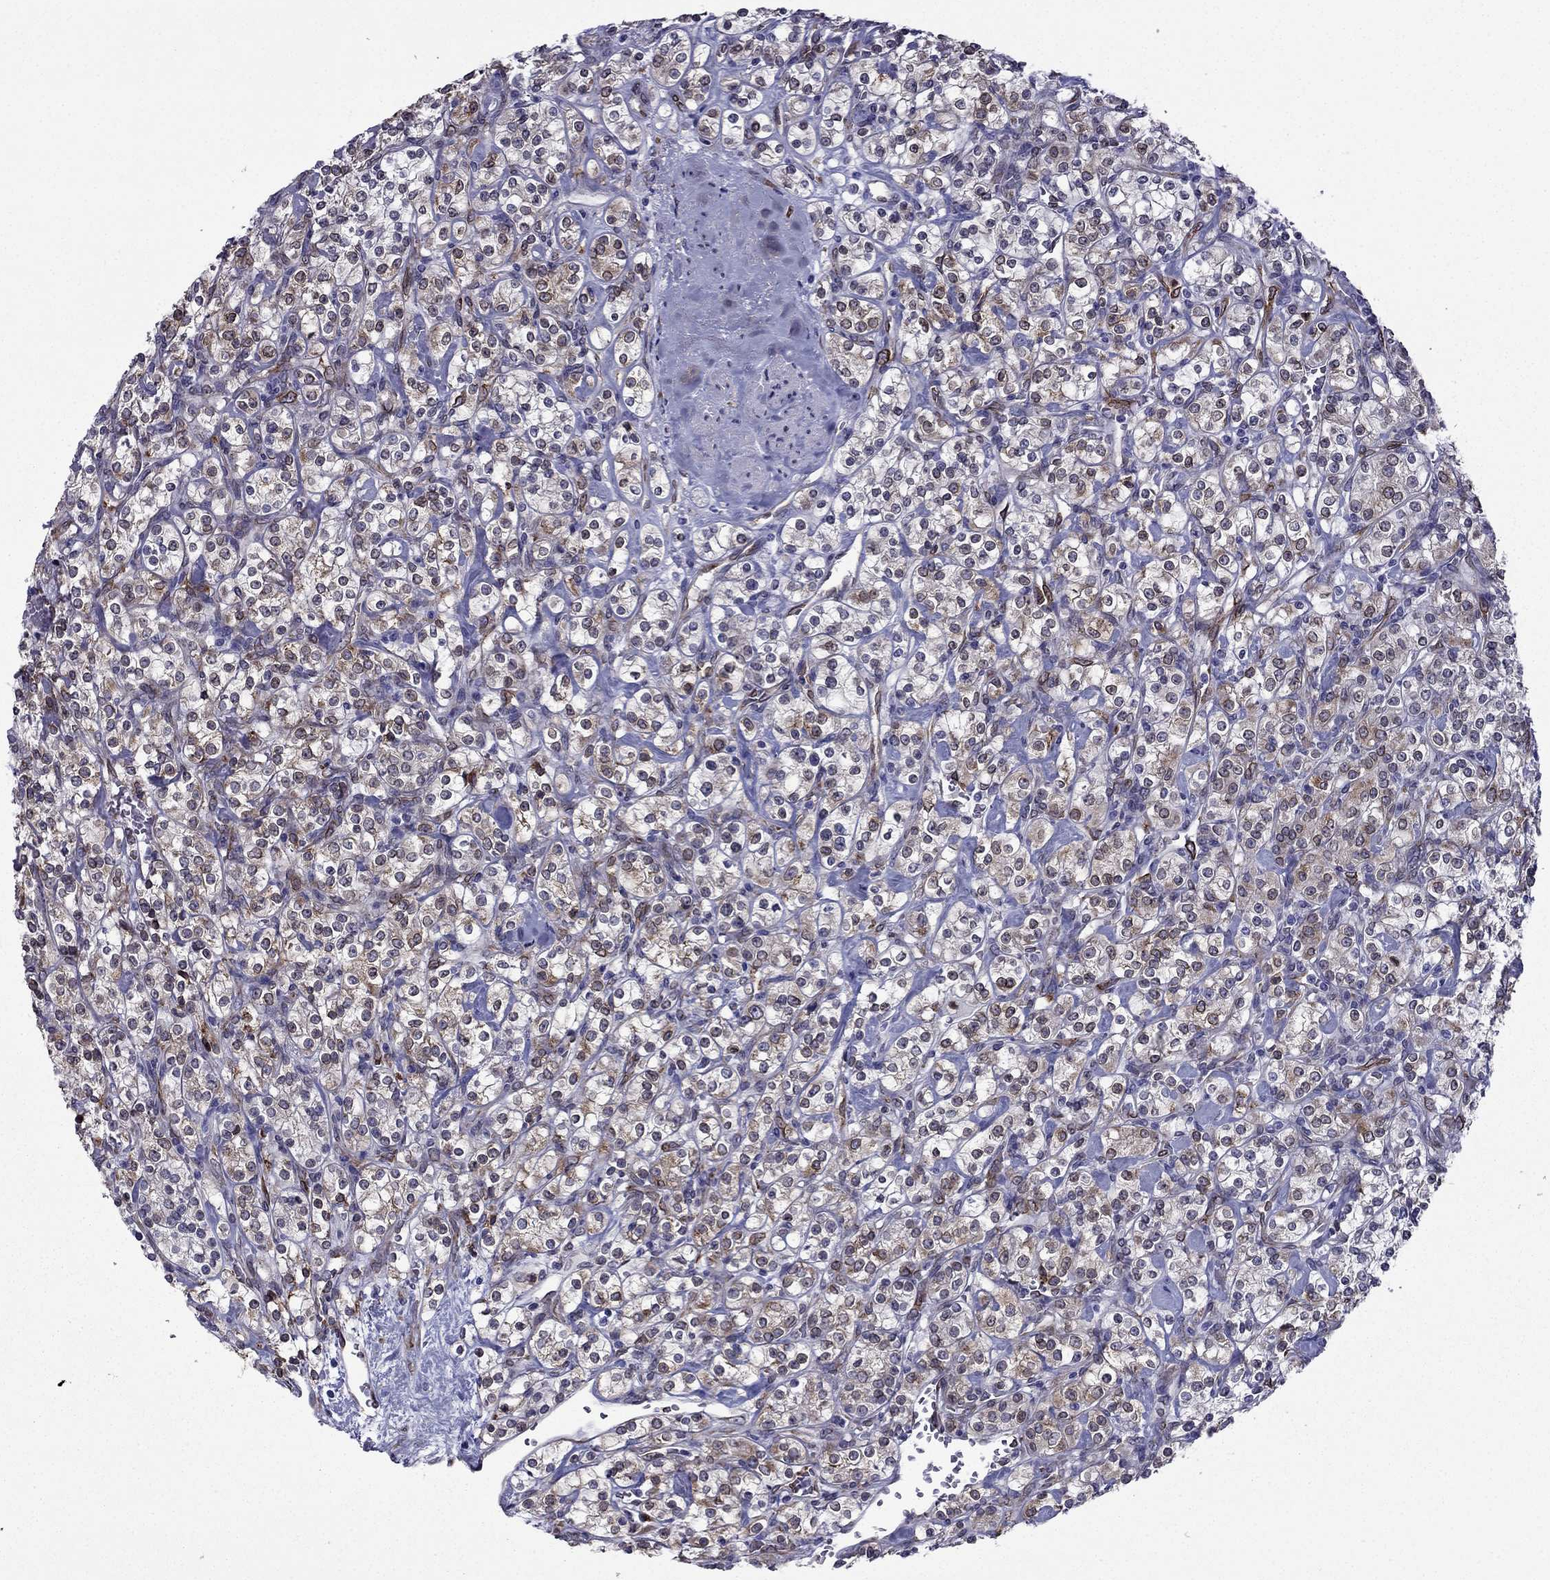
{"staining": {"intensity": "moderate", "quantity": "<25%", "location": "cytoplasmic/membranous"}, "tissue": "renal cancer", "cell_type": "Tumor cells", "image_type": "cancer", "snomed": [{"axis": "morphology", "description": "Adenocarcinoma, NOS"}, {"axis": "topography", "description": "Kidney"}], "caption": "Immunohistochemistry (IHC) of human renal cancer displays low levels of moderate cytoplasmic/membranous positivity in about <25% of tumor cells. The protein is stained brown, and the nuclei are stained in blue (DAB (3,3'-diaminobenzidine) IHC with brightfield microscopy, high magnification).", "gene": "IKBIP", "patient": {"sex": "male", "age": 77}}